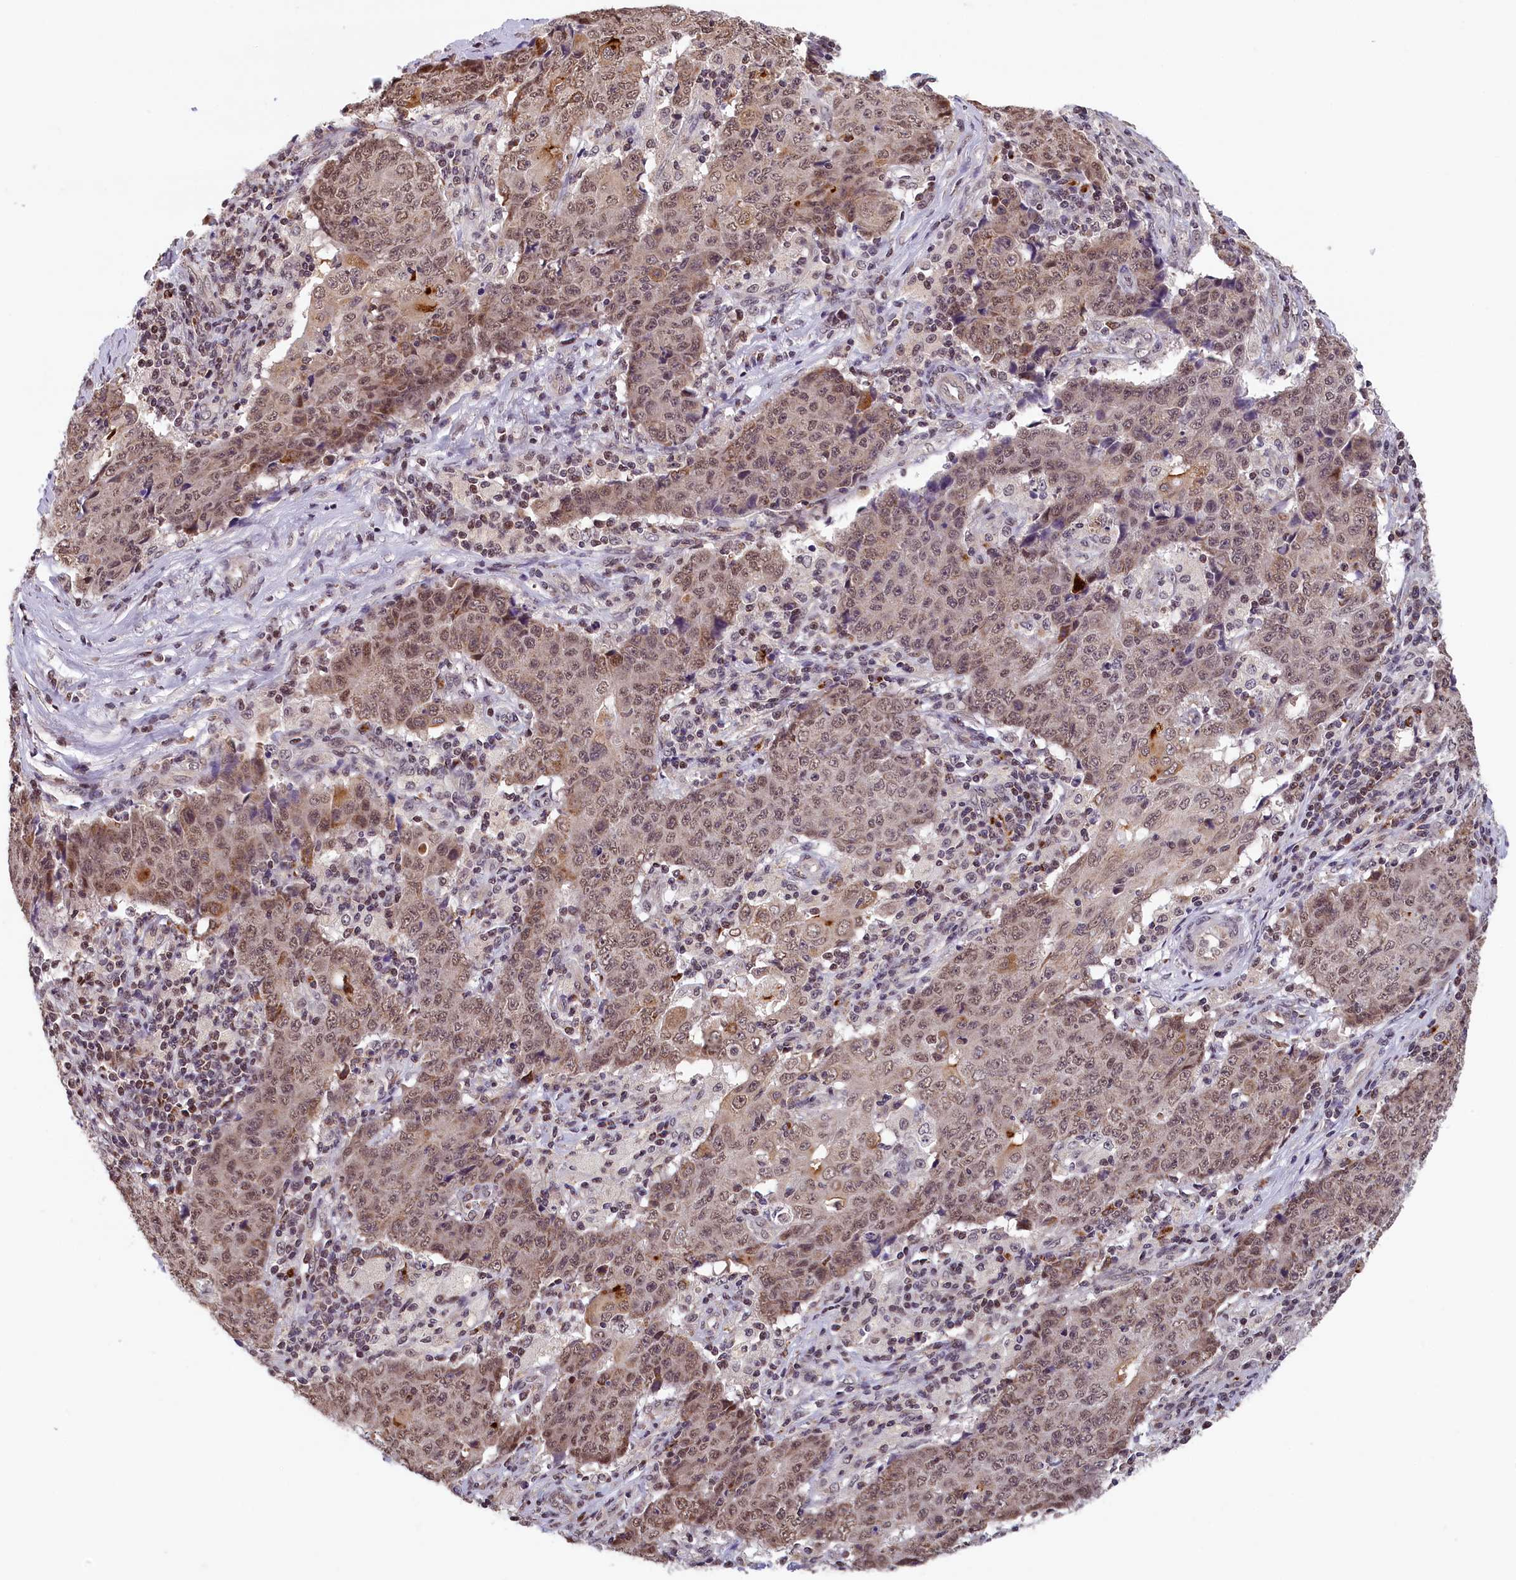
{"staining": {"intensity": "weak", "quantity": ">75%", "location": "cytoplasmic/membranous,nuclear"}, "tissue": "ovarian cancer", "cell_type": "Tumor cells", "image_type": "cancer", "snomed": [{"axis": "morphology", "description": "Carcinoma, endometroid"}, {"axis": "topography", "description": "Ovary"}], "caption": "Immunohistochemical staining of human endometroid carcinoma (ovarian) exhibits weak cytoplasmic/membranous and nuclear protein expression in approximately >75% of tumor cells.", "gene": "KCNK6", "patient": {"sex": "female", "age": 42}}